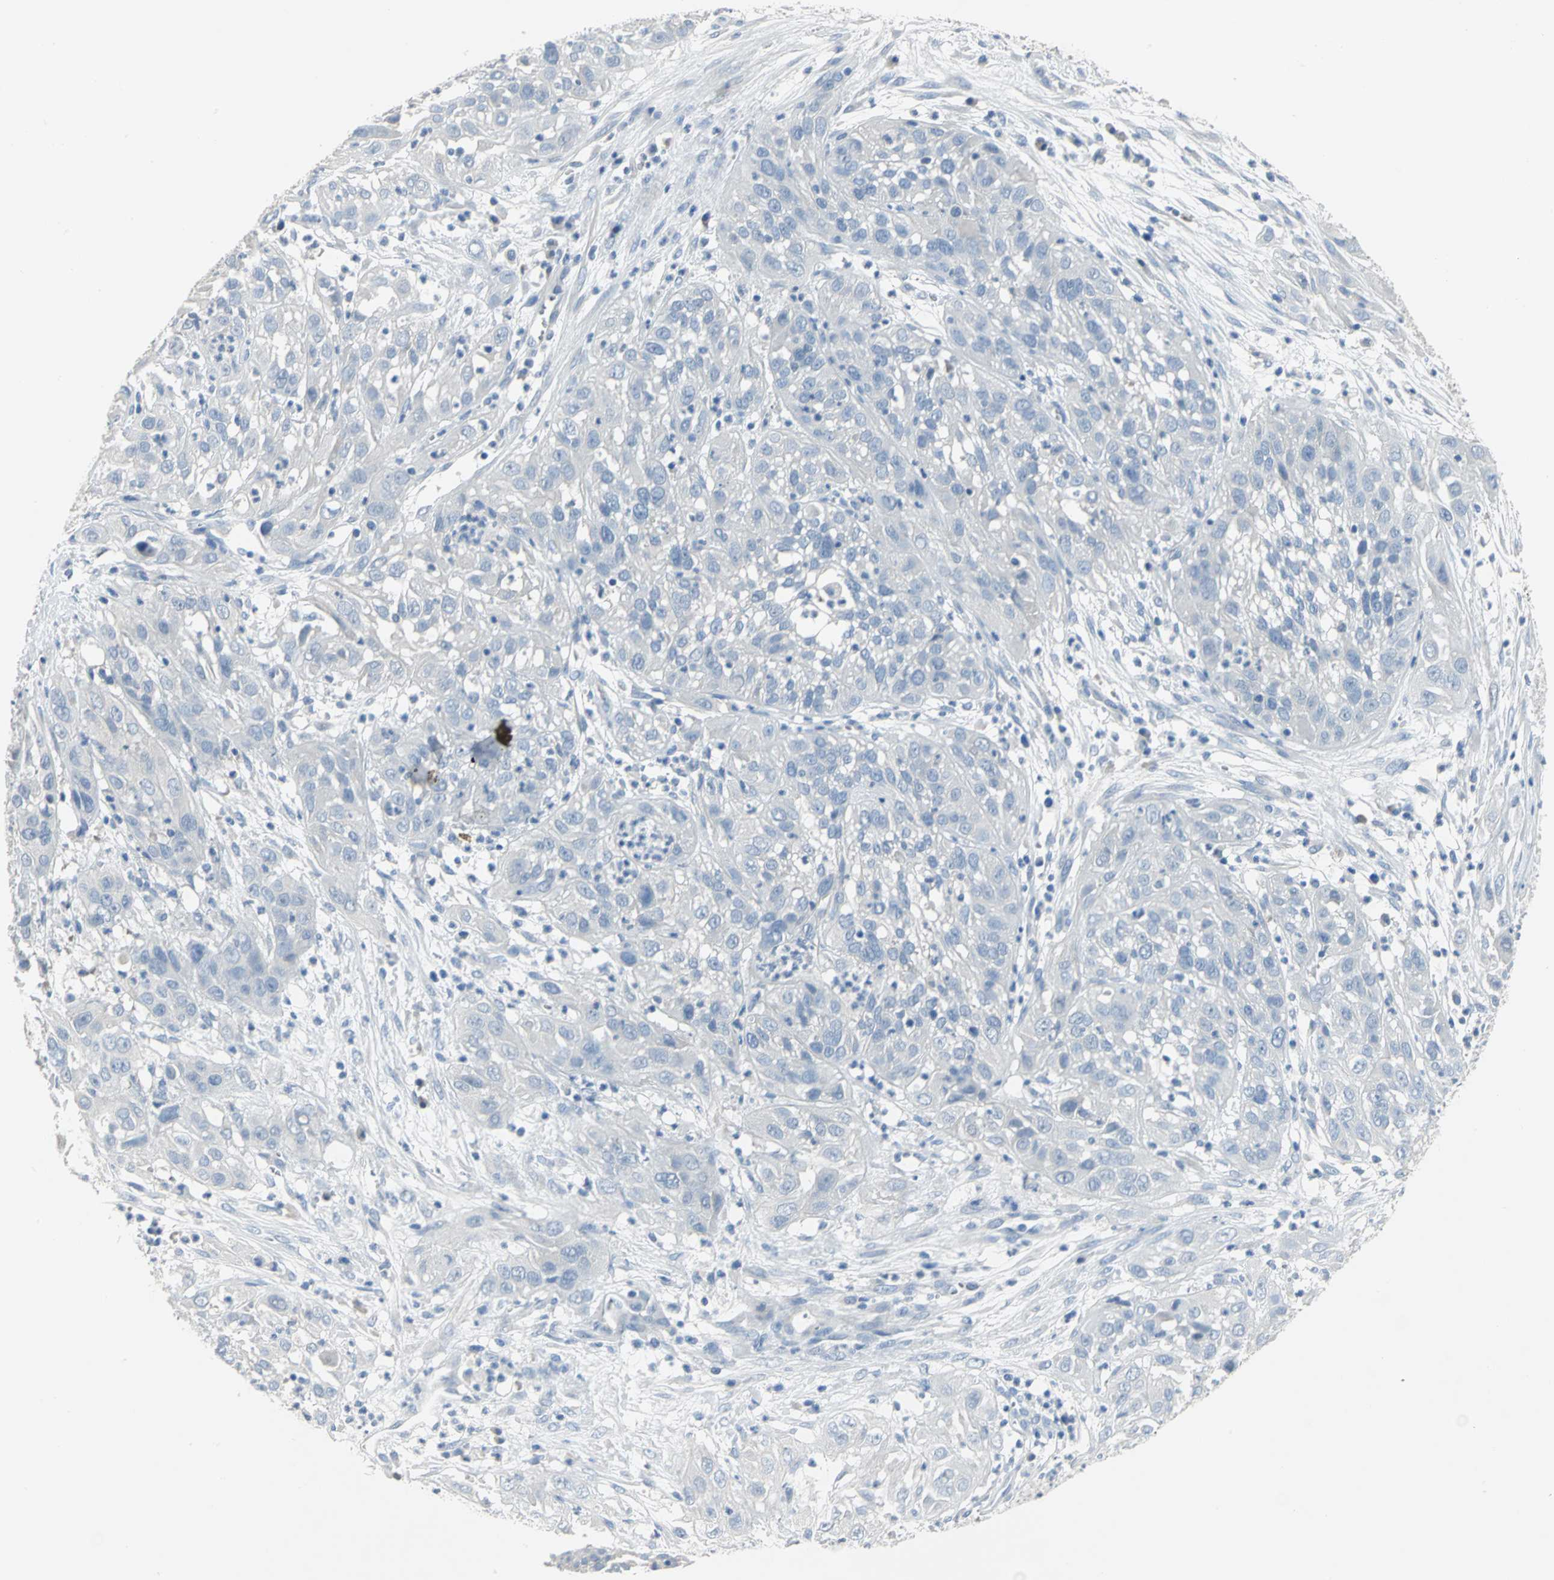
{"staining": {"intensity": "negative", "quantity": "none", "location": "none"}, "tissue": "cervical cancer", "cell_type": "Tumor cells", "image_type": "cancer", "snomed": [{"axis": "morphology", "description": "Squamous cell carcinoma, NOS"}, {"axis": "topography", "description": "Cervix"}], "caption": "DAB (3,3'-diaminobenzidine) immunohistochemical staining of human cervical cancer reveals no significant staining in tumor cells. (Brightfield microscopy of DAB IHC at high magnification).", "gene": "PTGDS", "patient": {"sex": "female", "age": 32}}